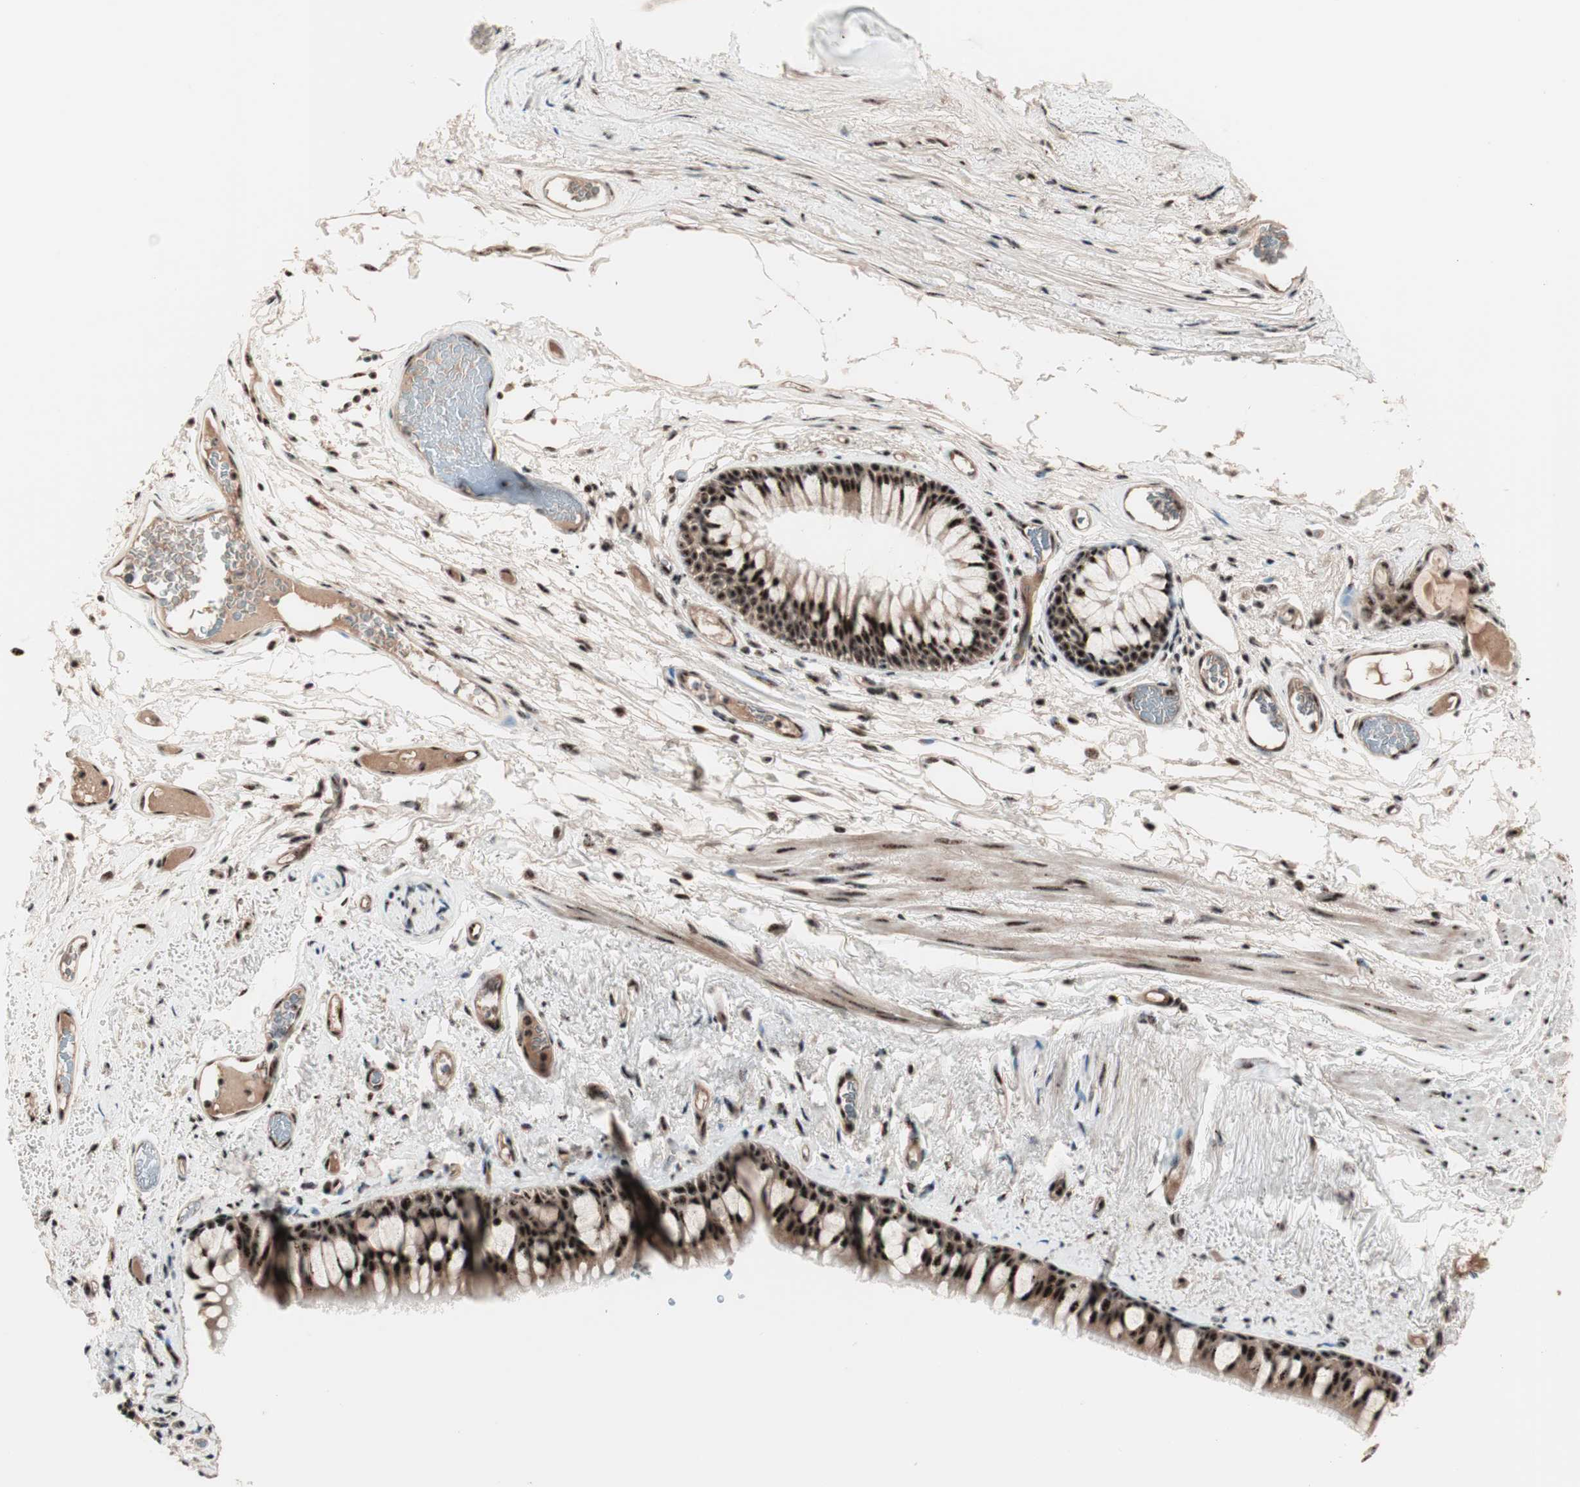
{"staining": {"intensity": "strong", "quantity": ">75%", "location": "cytoplasmic/membranous,nuclear"}, "tissue": "bronchus", "cell_type": "Respiratory epithelial cells", "image_type": "normal", "snomed": [{"axis": "morphology", "description": "Normal tissue, NOS"}, {"axis": "topography", "description": "Bronchus"}], "caption": "An image of bronchus stained for a protein reveals strong cytoplasmic/membranous,nuclear brown staining in respiratory epithelial cells.", "gene": "NR5A2", "patient": {"sex": "female", "age": 73}}